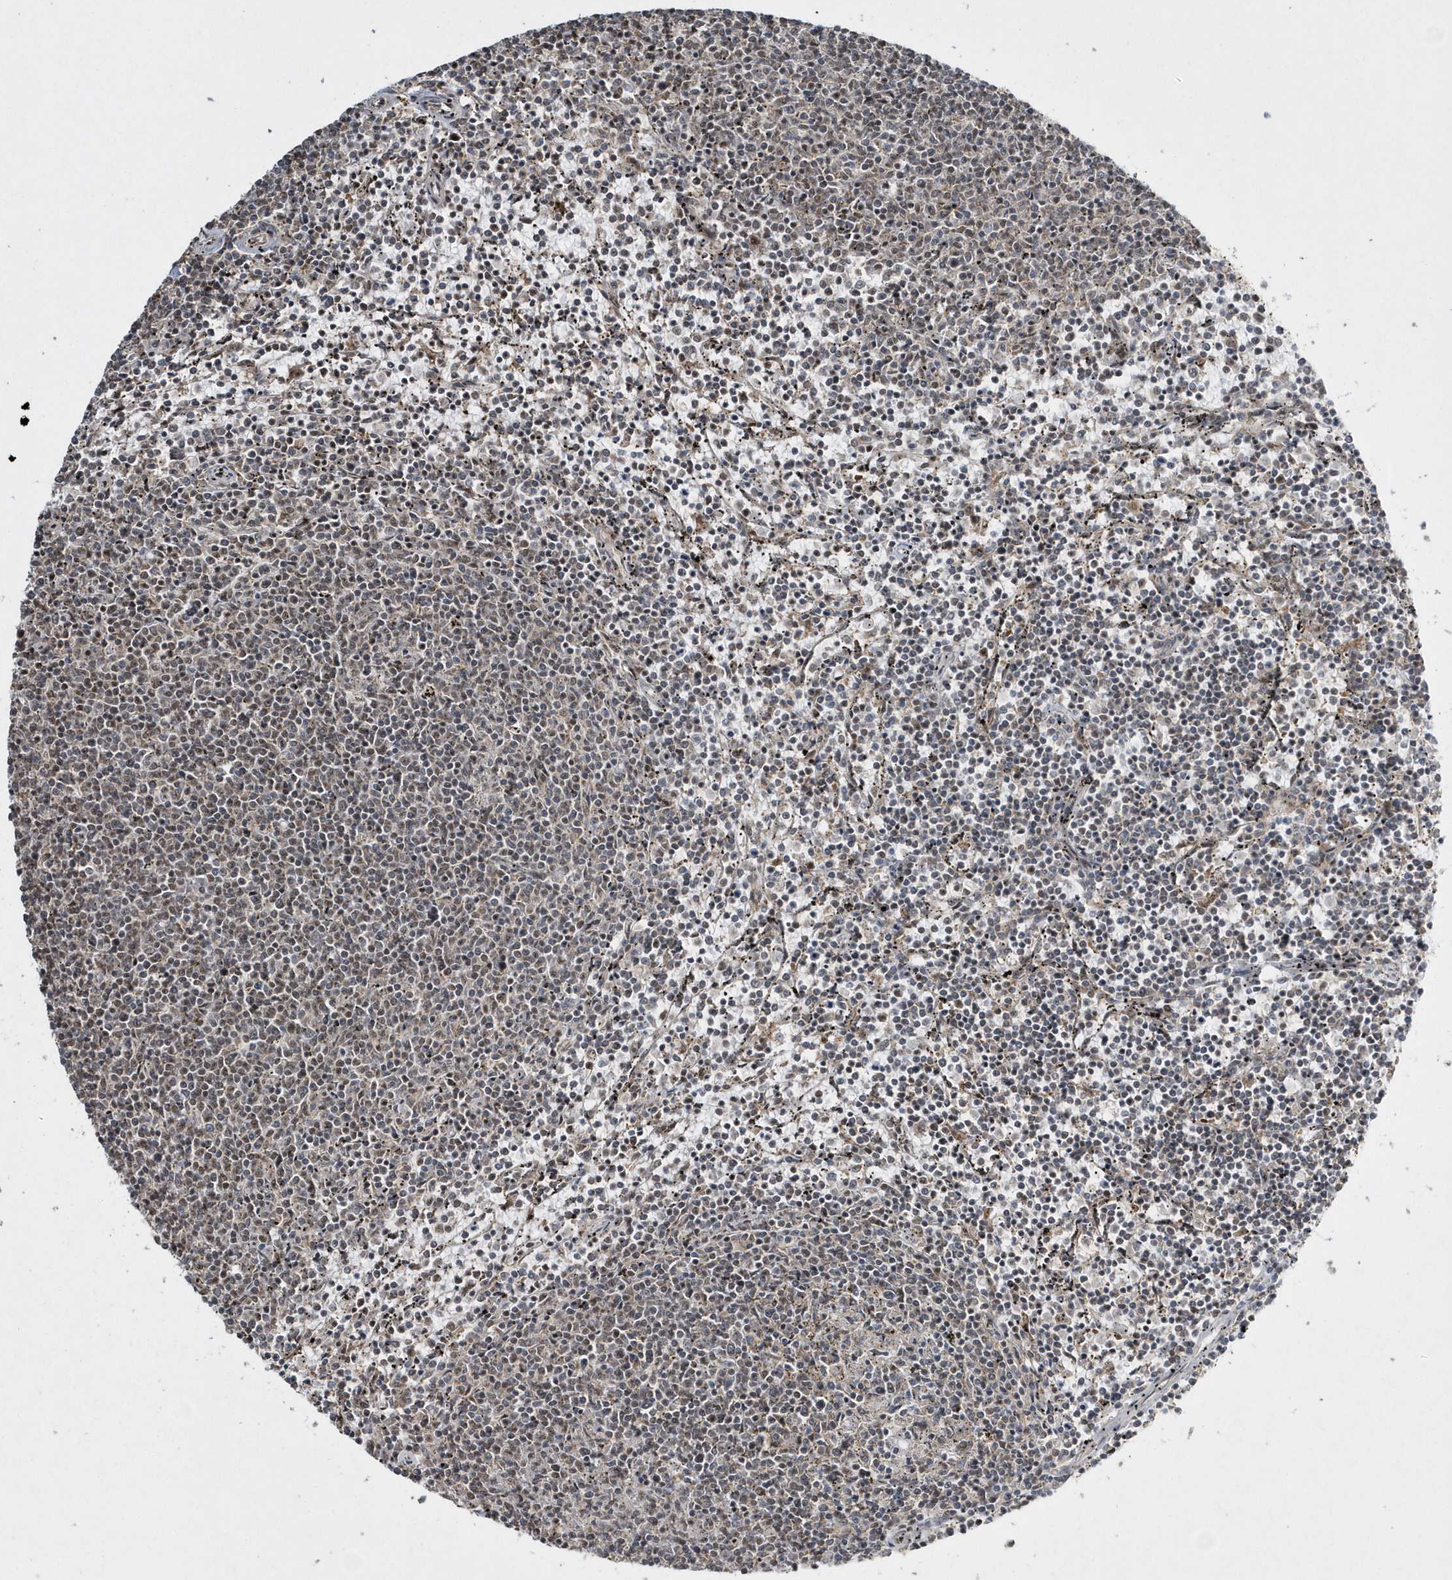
{"staining": {"intensity": "negative", "quantity": "none", "location": "none"}, "tissue": "lymphoma", "cell_type": "Tumor cells", "image_type": "cancer", "snomed": [{"axis": "morphology", "description": "Malignant lymphoma, non-Hodgkin's type, Low grade"}, {"axis": "topography", "description": "Spleen"}], "caption": "Protein analysis of malignant lymphoma, non-Hodgkin's type (low-grade) demonstrates no significant positivity in tumor cells.", "gene": "POLR3B", "patient": {"sex": "female", "age": 50}}